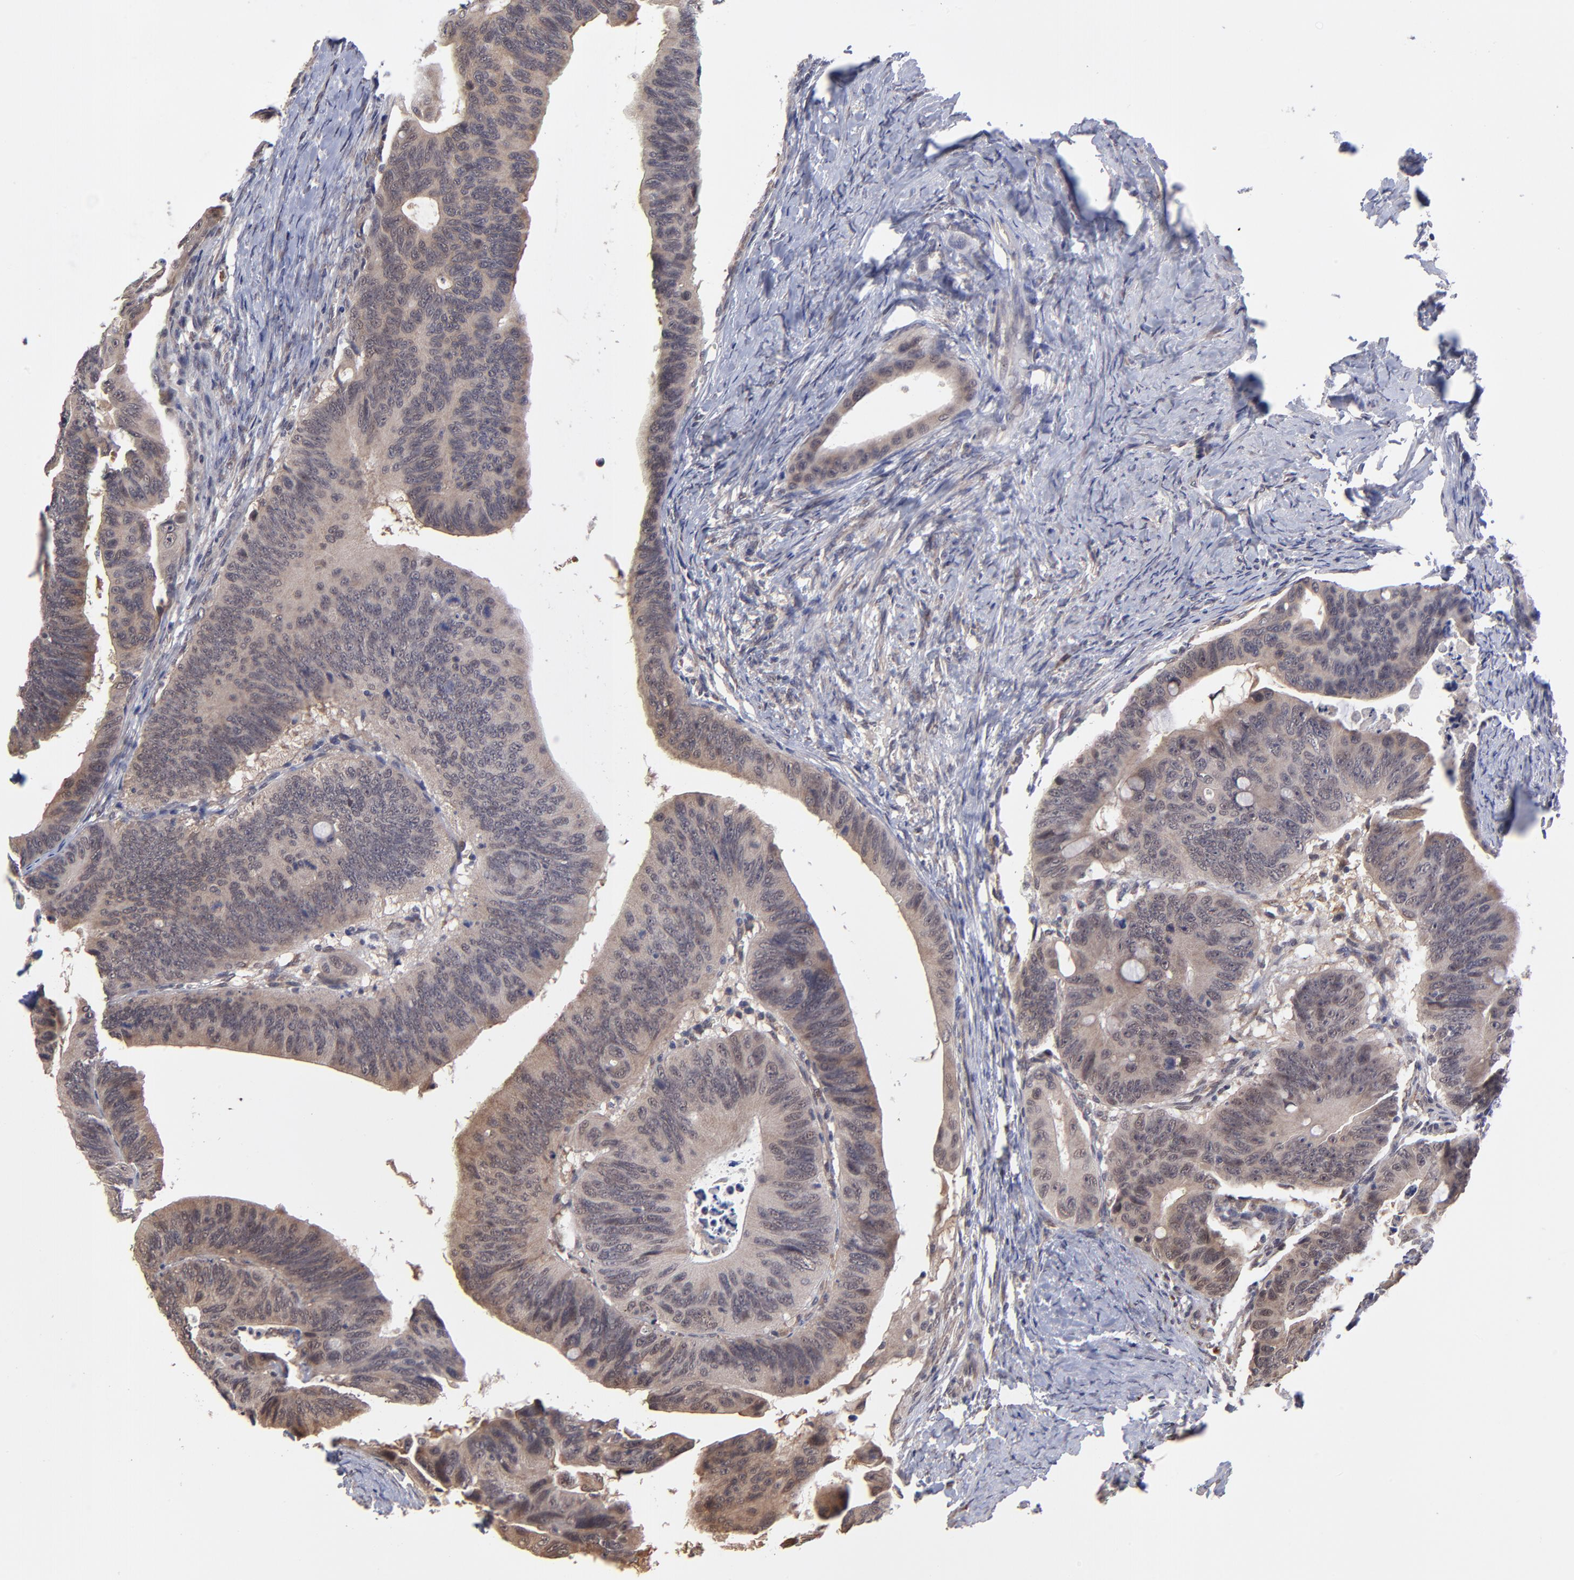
{"staining": {"intensity": "weak", "quantity": ">75%", "location": "cytoplasmic/membranous"}, "tissue": "colorectal cancer", "cell_type": "Tumor cells", "image_type": "cancer", "snomed": [{"axis": "morphology", "description": "Adenocarcinoma, NOS"}, {"axis": "topography", "description": "Colon"}], "caption": "IHC staining of colorectal cancer (adenocarcinoma), which shows low levels of weak cytoplasmic/membranous positivity in approximately >75% of tumor cells indicating weak cytoplasmic/membranous protein positivity. The staining was performed using DAB (3,3'-diaminobenzidine) (brown) for protein detection and nuclei were counterstained in hematoxylin (blue).", "gene": "CHL1", "patient": {"sex": "female", "age": 55}}